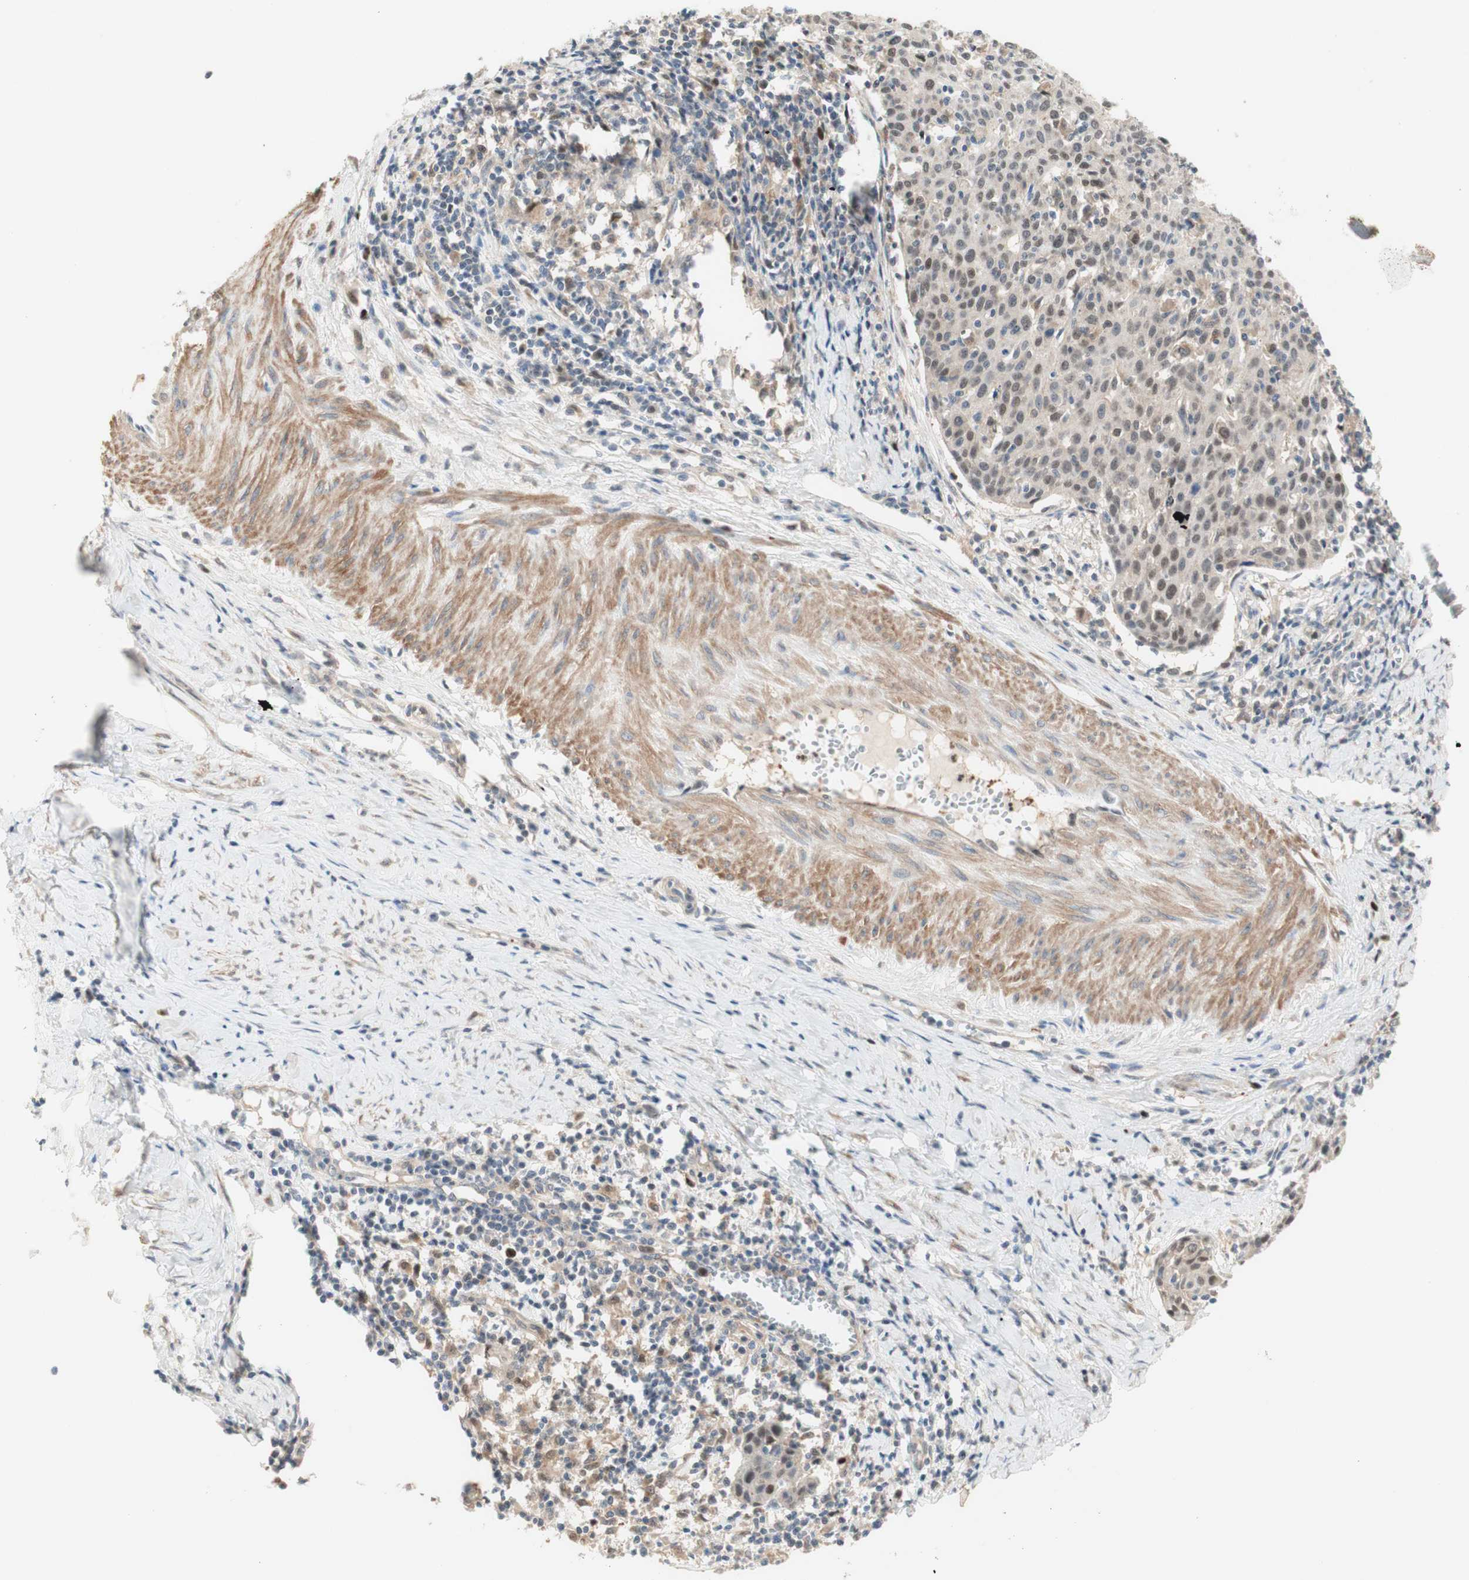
{"staining": {"intensity": "weak", "quantity": ">75%", "location": "nuclear"}, "tissue": "cervical cancer", "cell_type": "Tumor cells", "image_type": "cancer", "snomed": [{"axis": "morphology", "description": "Squamous cell carcinoma, NOS"}, {"axis": "topography", "description": "Cervix"}], "caption": "Immunohistochemical staining of squamous cell carcinoma (cervical) reveals weak nuclear protein staining in approximately >75% of tumor cells. The staining is performed using DAB (3,3'-diaminobenzidine) brown chromogen to label protein expression. The nuclei are counter-stained blue using hematoxylin.", "gene": "RFNG", "patient": {"sex": "female", "age": 38}}